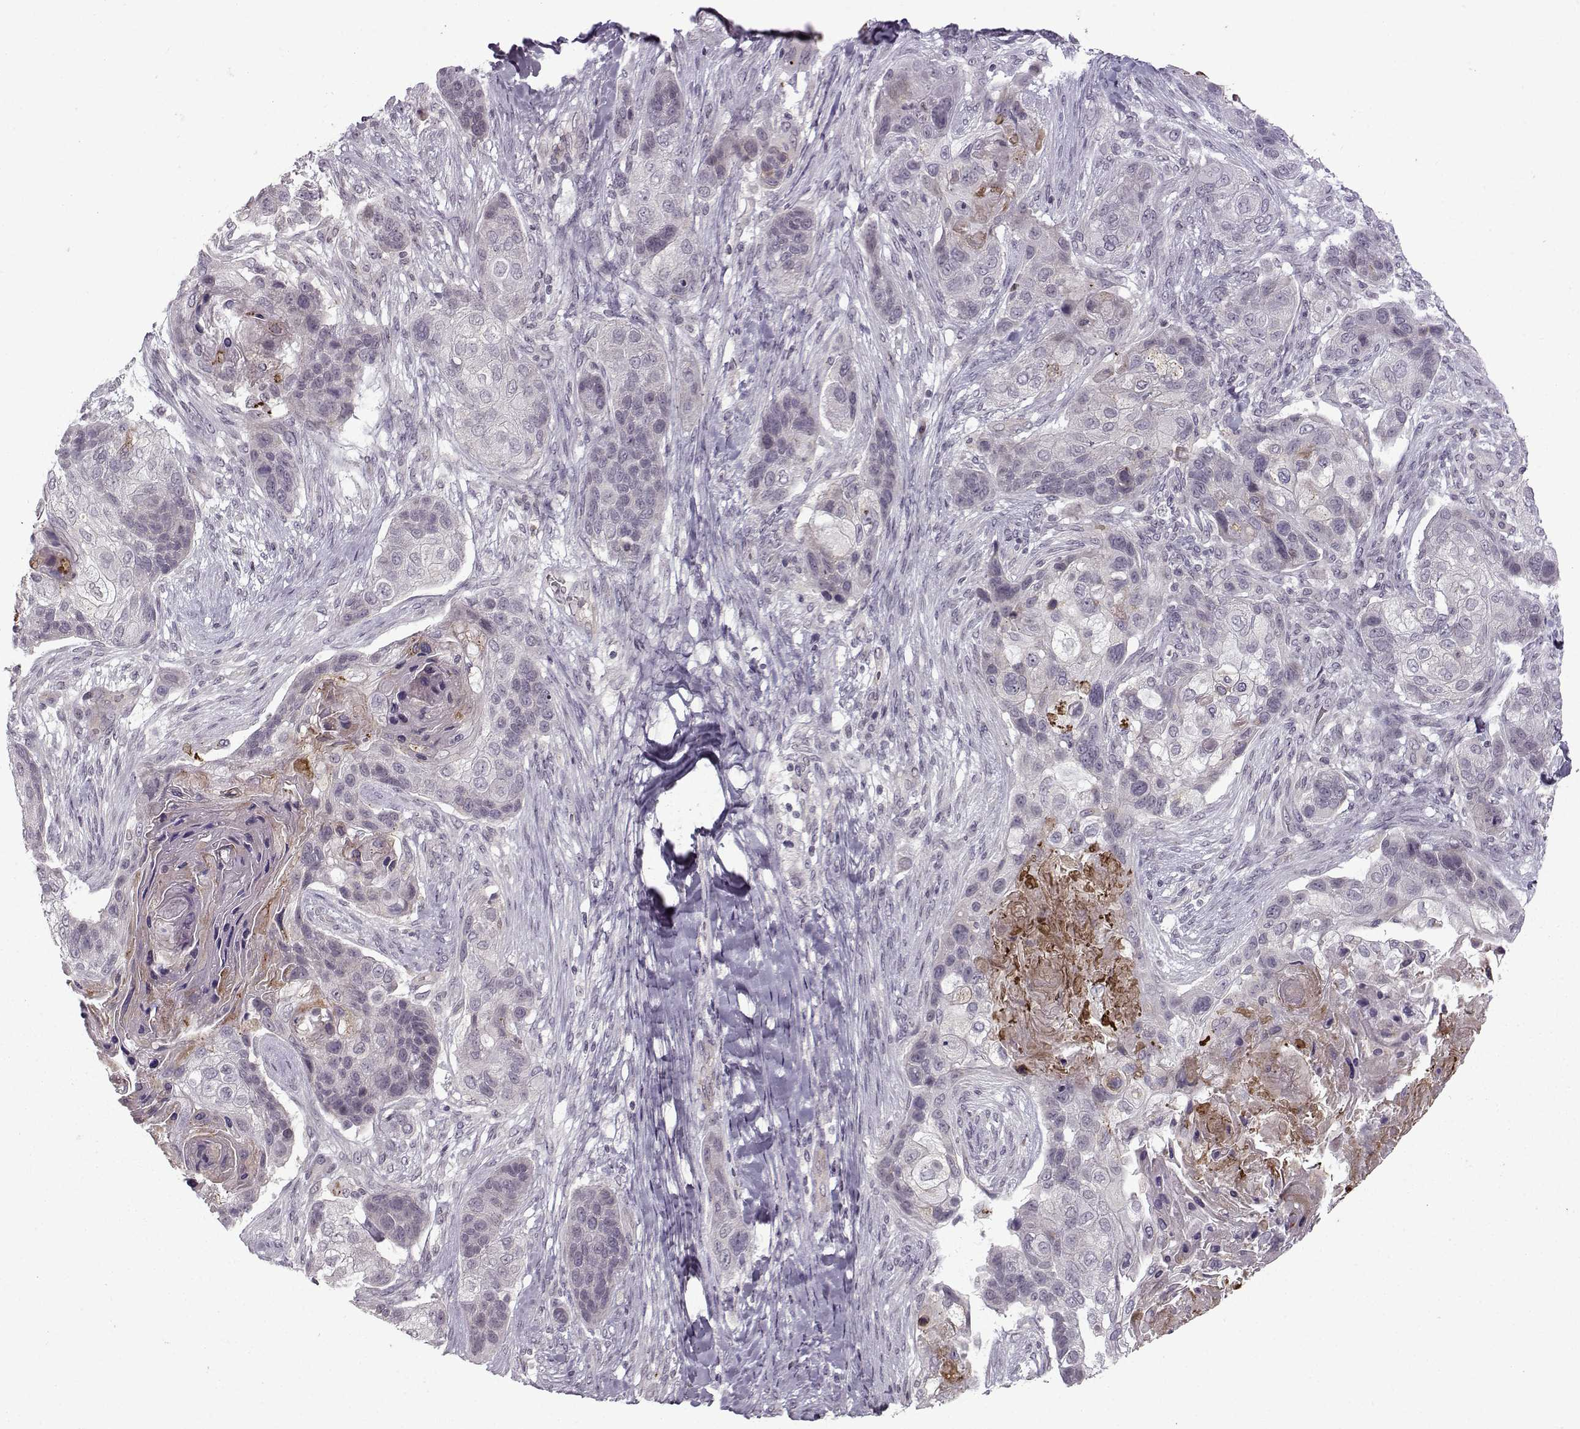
{"staining": {"intensity": "negative", "quantity": "none", "location": "none"}, "tissue": "lung cancer", "cell_type": "Tumor cells", "image_type": "cancer", "snomed": [{"axis": "morphology", "description": "Squamous cell carcinoma, NOS"}, {"axis": "topography", "description": "Lung"}], "caption": "IHC of lung squamous cell carcinoma displays no expression in tumor cells.", "gene": "OPRD1", "patient": {"sex": "male", "age": 69}}